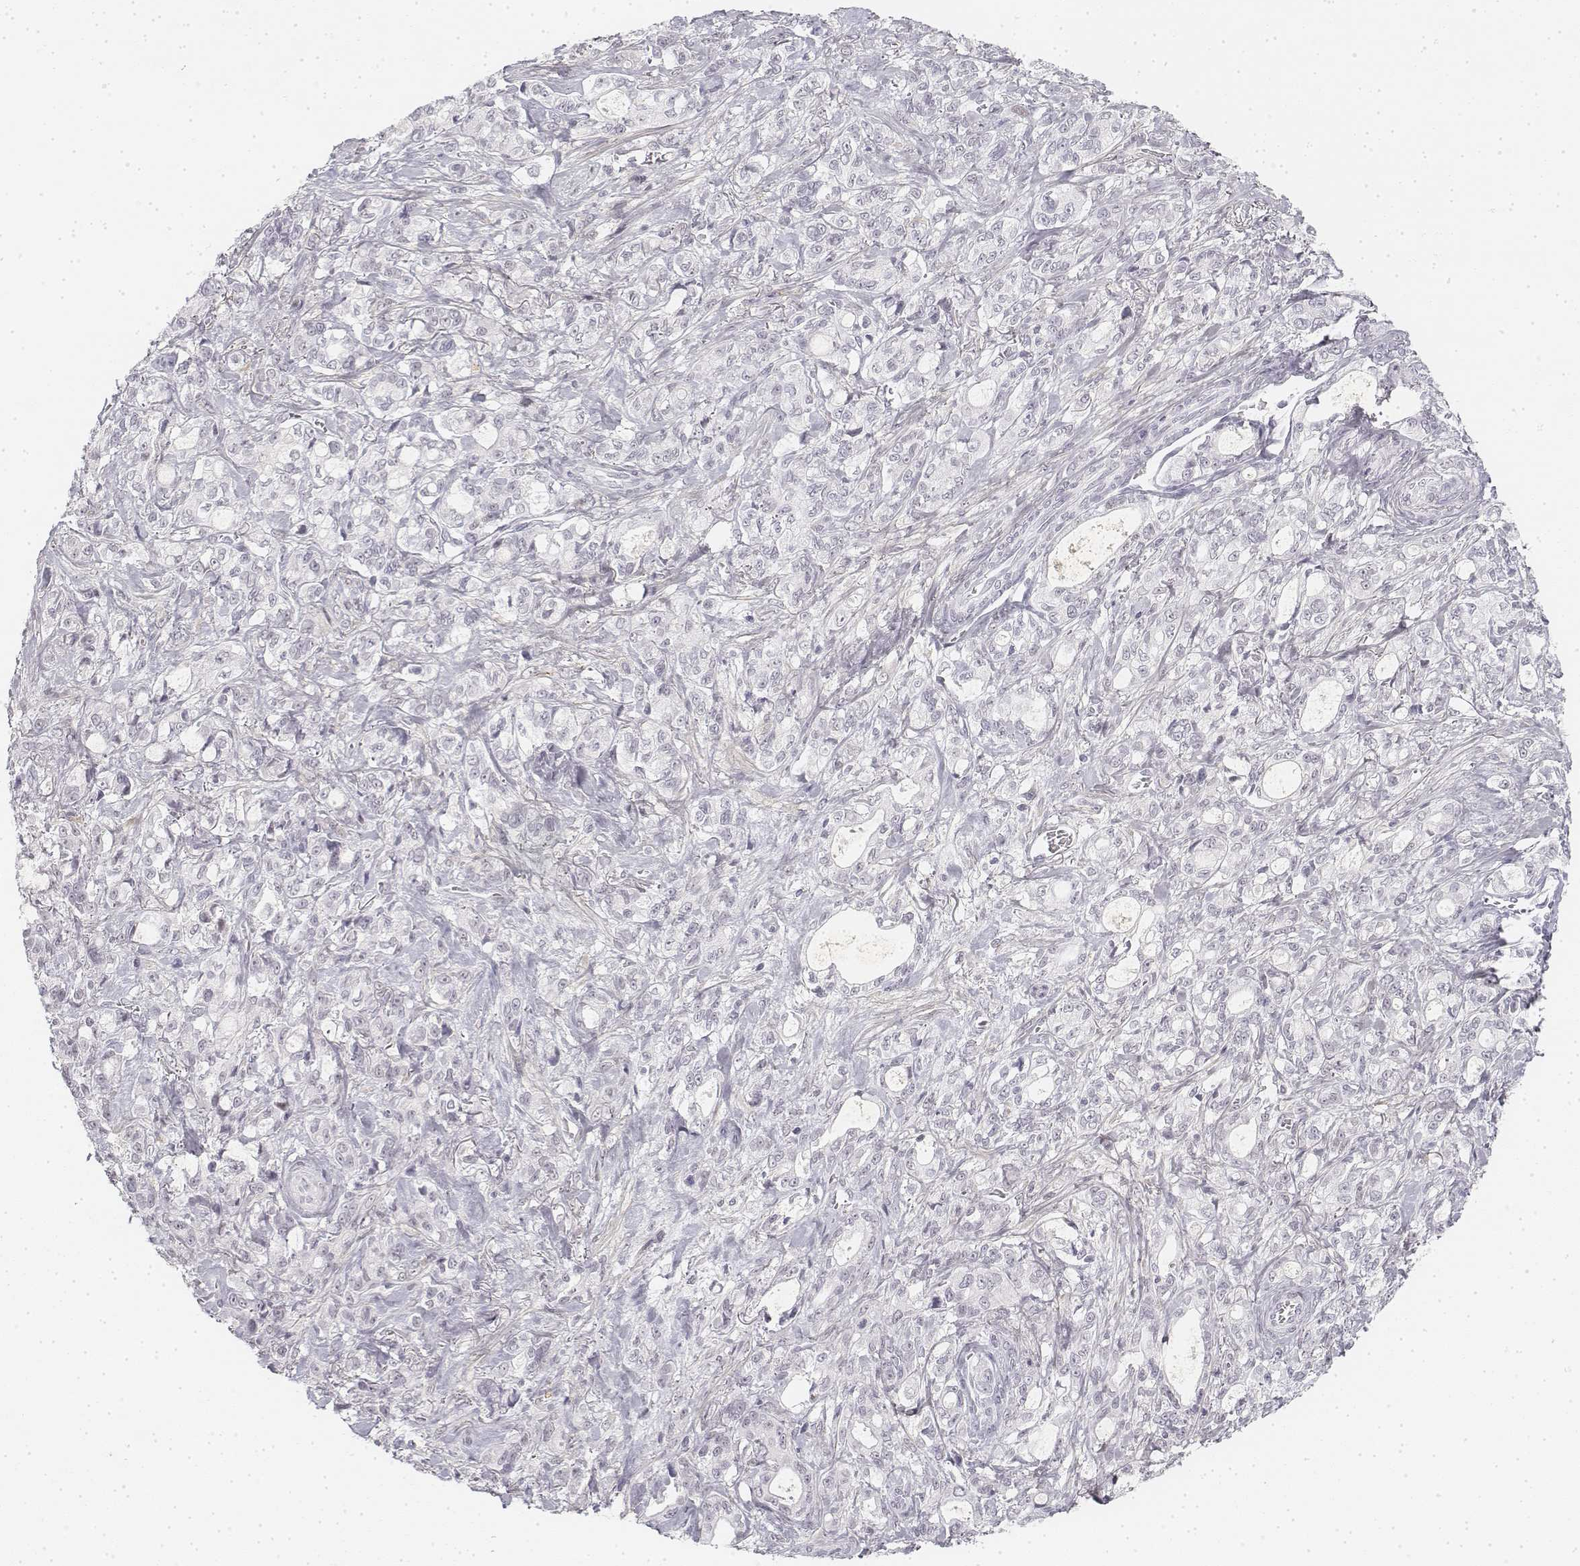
{"staining": {"intensity": "negative", "quantity": "none", "location": "none"}, "tissue": "stomach cancer", "cell_type": "Tumor cells", "image_type": "cancer", "snomed": [{"axis": "morphology", "description": "Adenocarcinoma, NOS"}, {"axis": "topography", "description": "Stomach"}], "caption": "The image shows no staining of tumor cells in stomach cancer (adenocarcinoma).", "gene": "KRT84", "patient": {"sex": "male", "age": 63}}